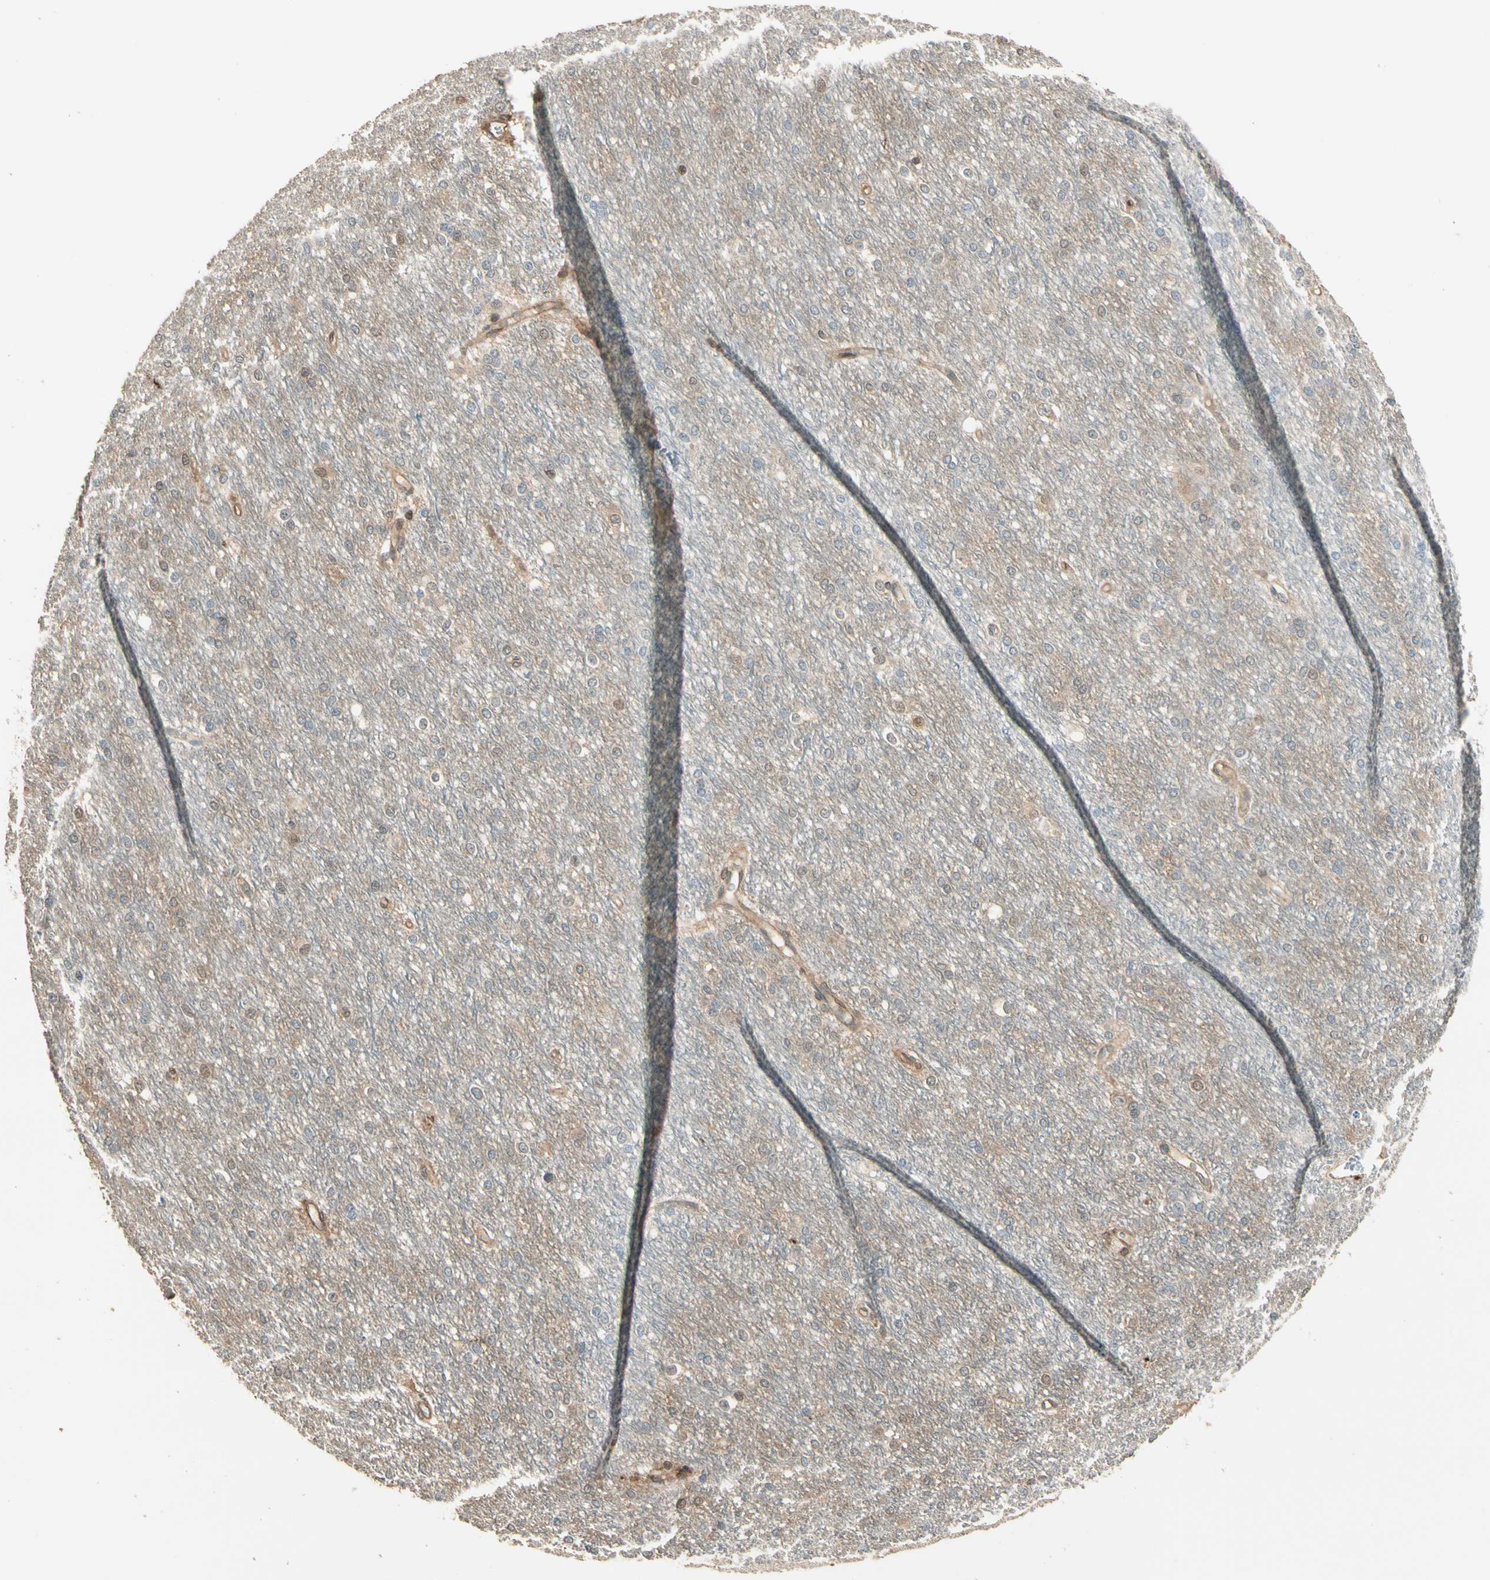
{"staining": {"intensity": "moderate", "quantity": "25%-75%", "location": "cytoplasmic/membranous"}, "tissue": "cerebral cortex", "cell_type": "Endothelial cells", "image_type": "normal", "snomed": [{"axis": "morphology", "description": "Normal tissue, NOS"}, {"axis": "morphology", "description": "Inflammation, NOS"}, {"axis": "topography", "description": "Cerebral cortex"}], "caption": "Approximately 25%-75% of endothelial cells in unremarkable cerebral cortex display moderate cytoplasmic/membranous protein expression as visualized by brown immunohistochemical staining.", "gene": "MAP3K7", "patient": {"sex": "male", "age": 6}}